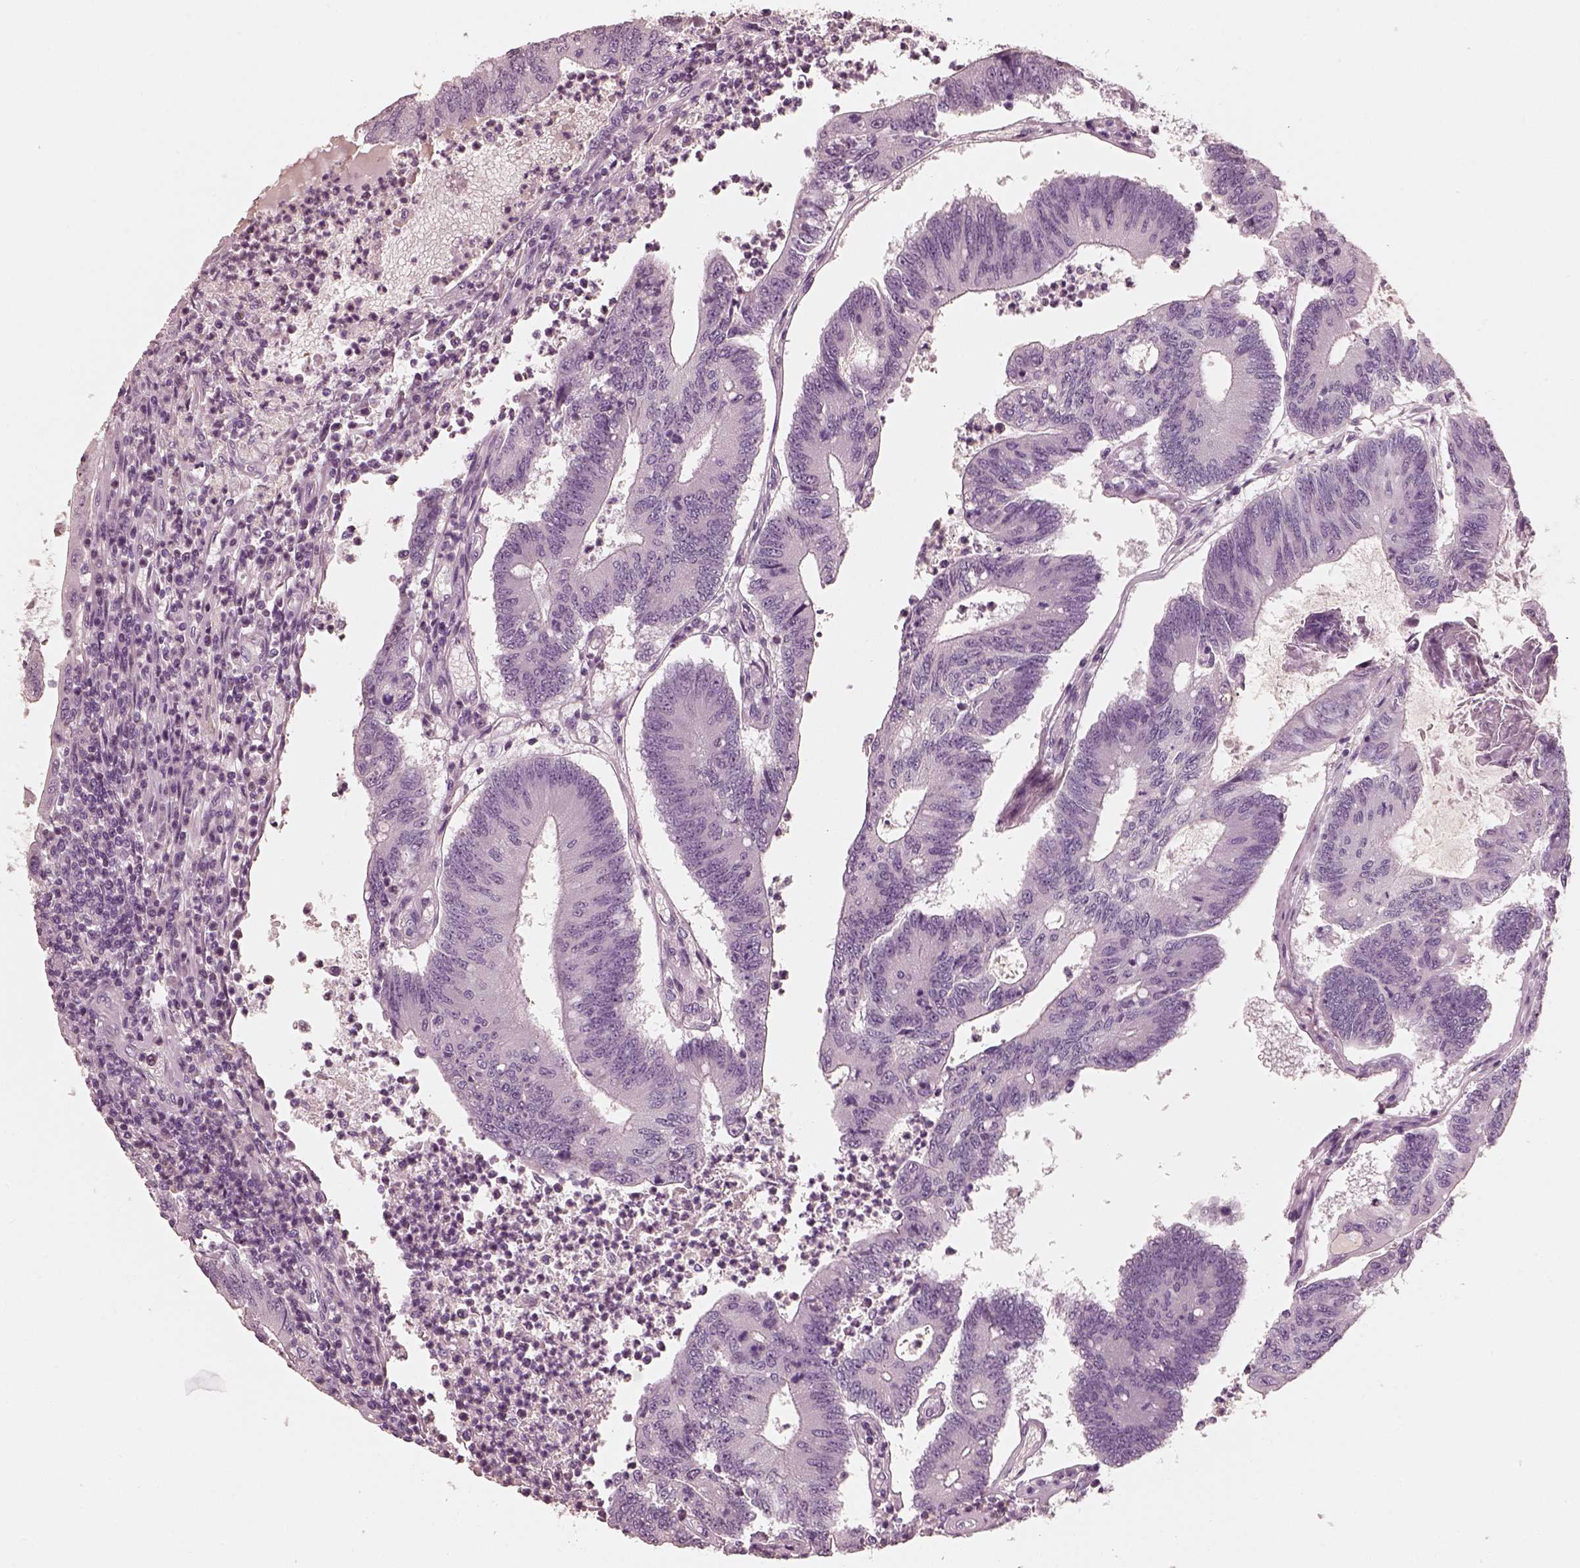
{"staining": {"intensity": "negative", "quantity": "none", "location": "none"}, "tissue": "colorectal cancer", "cell_type": "Tumor cells", "image_type": "cancer", "snomed": [{"axis": "morphology", "description": "Adenocarcinoma, NOS"}, {"axis": "topography", "description": "Colon"}], "caption": "The IHC histopathology image has no significant staining in tumor cells of adenocarcinoma (colorectal) tissue.", "gene": "RS1", "patient": {"sex": "female", "age": 70}}